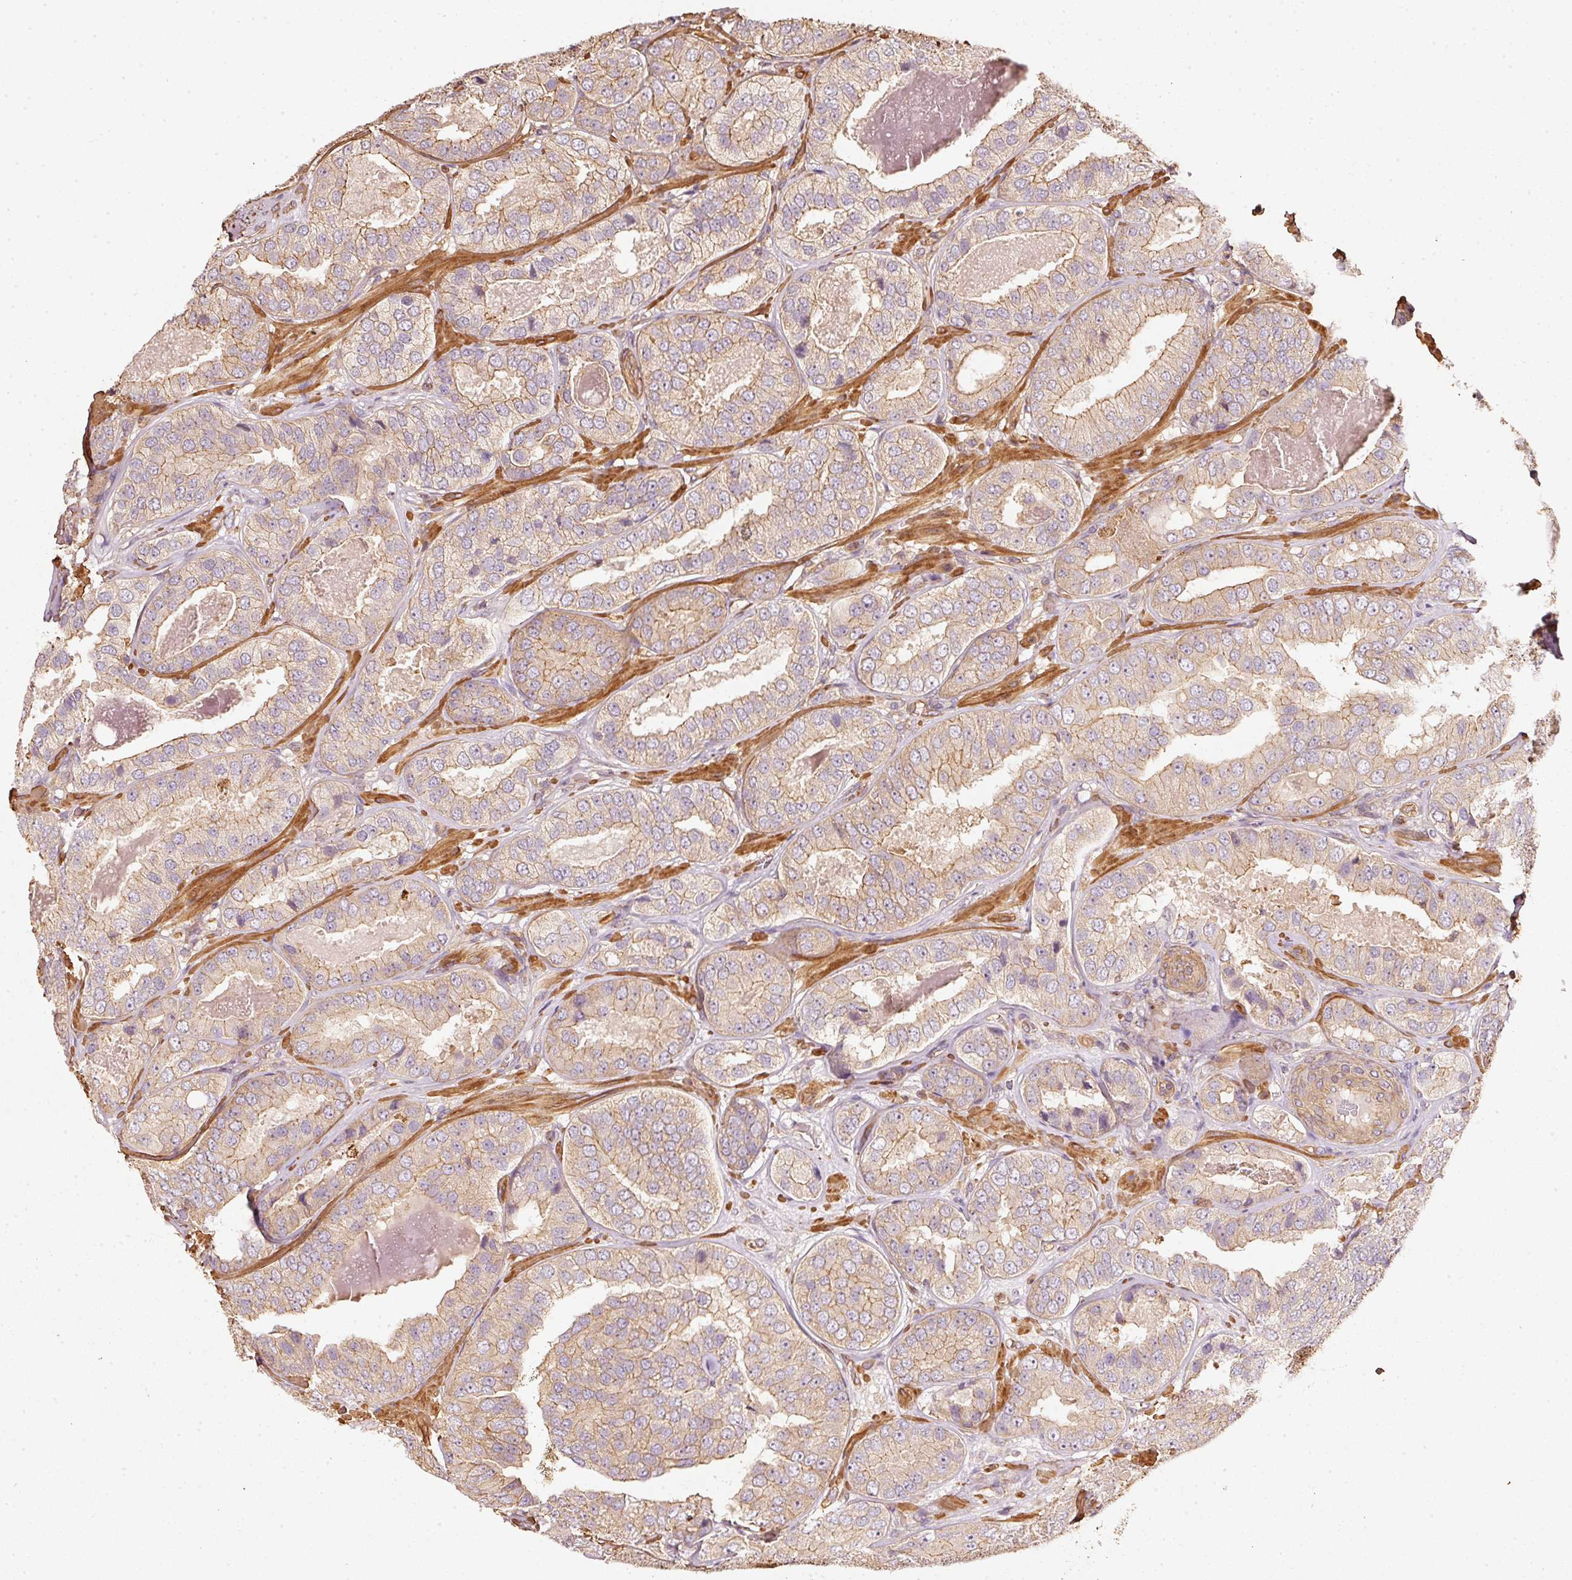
{"staining": {"intensity": "weak", "quantity": ">75%", "location": "cytoplasmic/membranous"}, "tissue": "prostate cancer", "cell_type": "Tumor cells", "image_type": "cancer", "snomed": [{"axis": "morphology", "description": "Adenocarcinoma, High grade"}, {"axis": "topography", "description": "Prostate"}], "caption": "Immunohistochemistry (IHC) of human prostate adenocarcinoma (high-grade) shows low levels of weak cytoplasmic/membranous expression in approximately >75% of tumor cells.", "gene": "CEP95", "patient": {"sex": "male", "age": 63}}